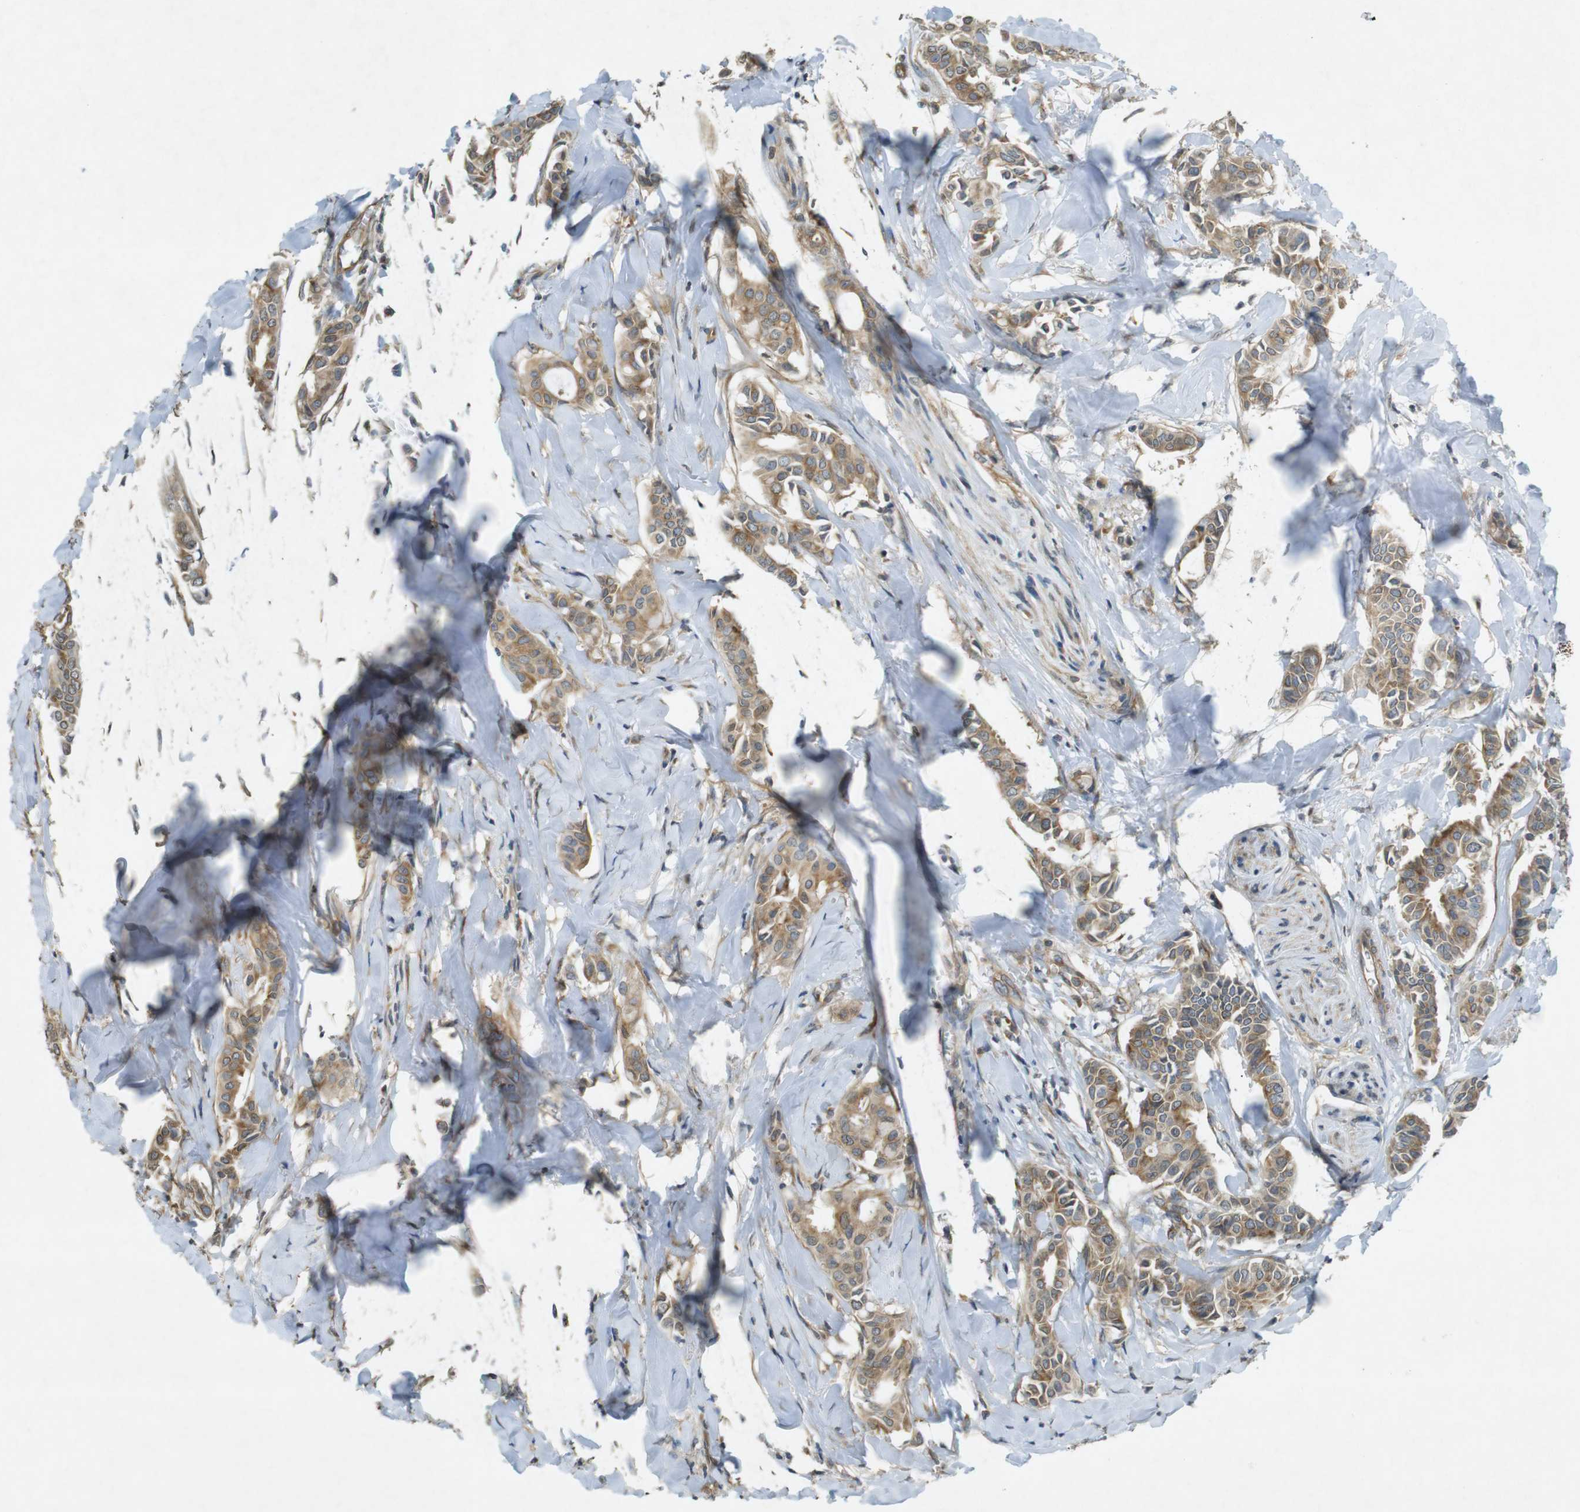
{"staining": {"intensity": "moderate", "quantity": ">75%", "location": "cytoplasmic/membranous"}, "tissue": "head and neck cancer", "cell_type": "Tumor cells", "image_type": "cancer", "snomed": [{"axis": "morphology", "description": "Adenocarcinoma, NOS"}, {"axis": "topography", "description": "Salivary gland"}, {"axis": "topography", "description": "Head-Neck"}], "caption": "Moderate cytoplasmic/membranous staining is seen in approximately >75% of tumor cells in head and neck cancer (adenocarcinoma).", "gene": "KIF5B", "patient": {"sex": "female", "age": 59}}